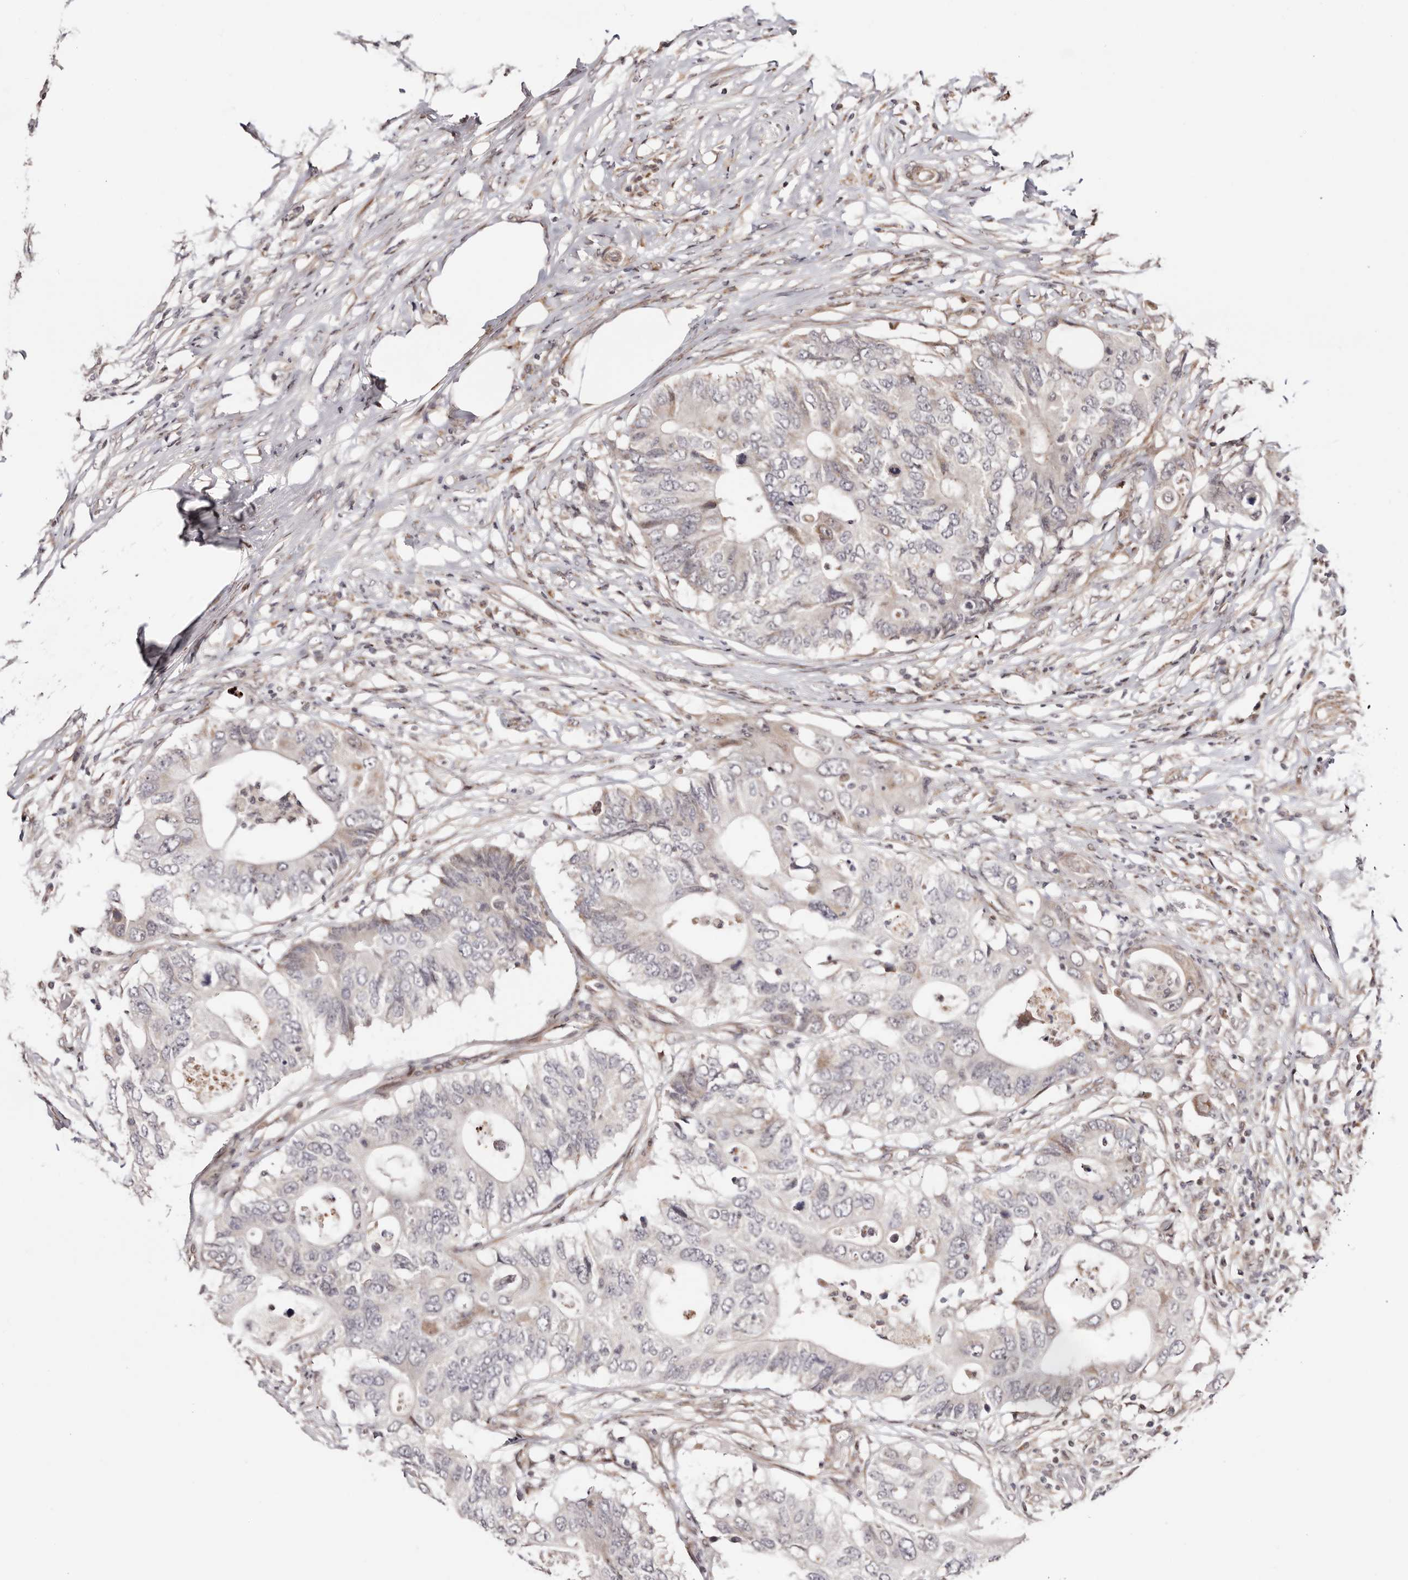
{"staining": {"intensity": "negative", "quantity": "none", "location": "none"}, "tissue": "colorectal cancer", "cell_type": "Tumor cells", "image_type": "cancer", "snomed": [{"axis": "morphology", "description": "Adenocarcinoma, NOS"}, {"axis": "topography", "description": "Colon"}], "caption": "A high-resolution image shows IHC staining of colorectal adenocarcinoma, which displays no significant positivity in tumor cells.", "gene": "HIVEP3", "patient": {"sex": "male", "age": 71}}